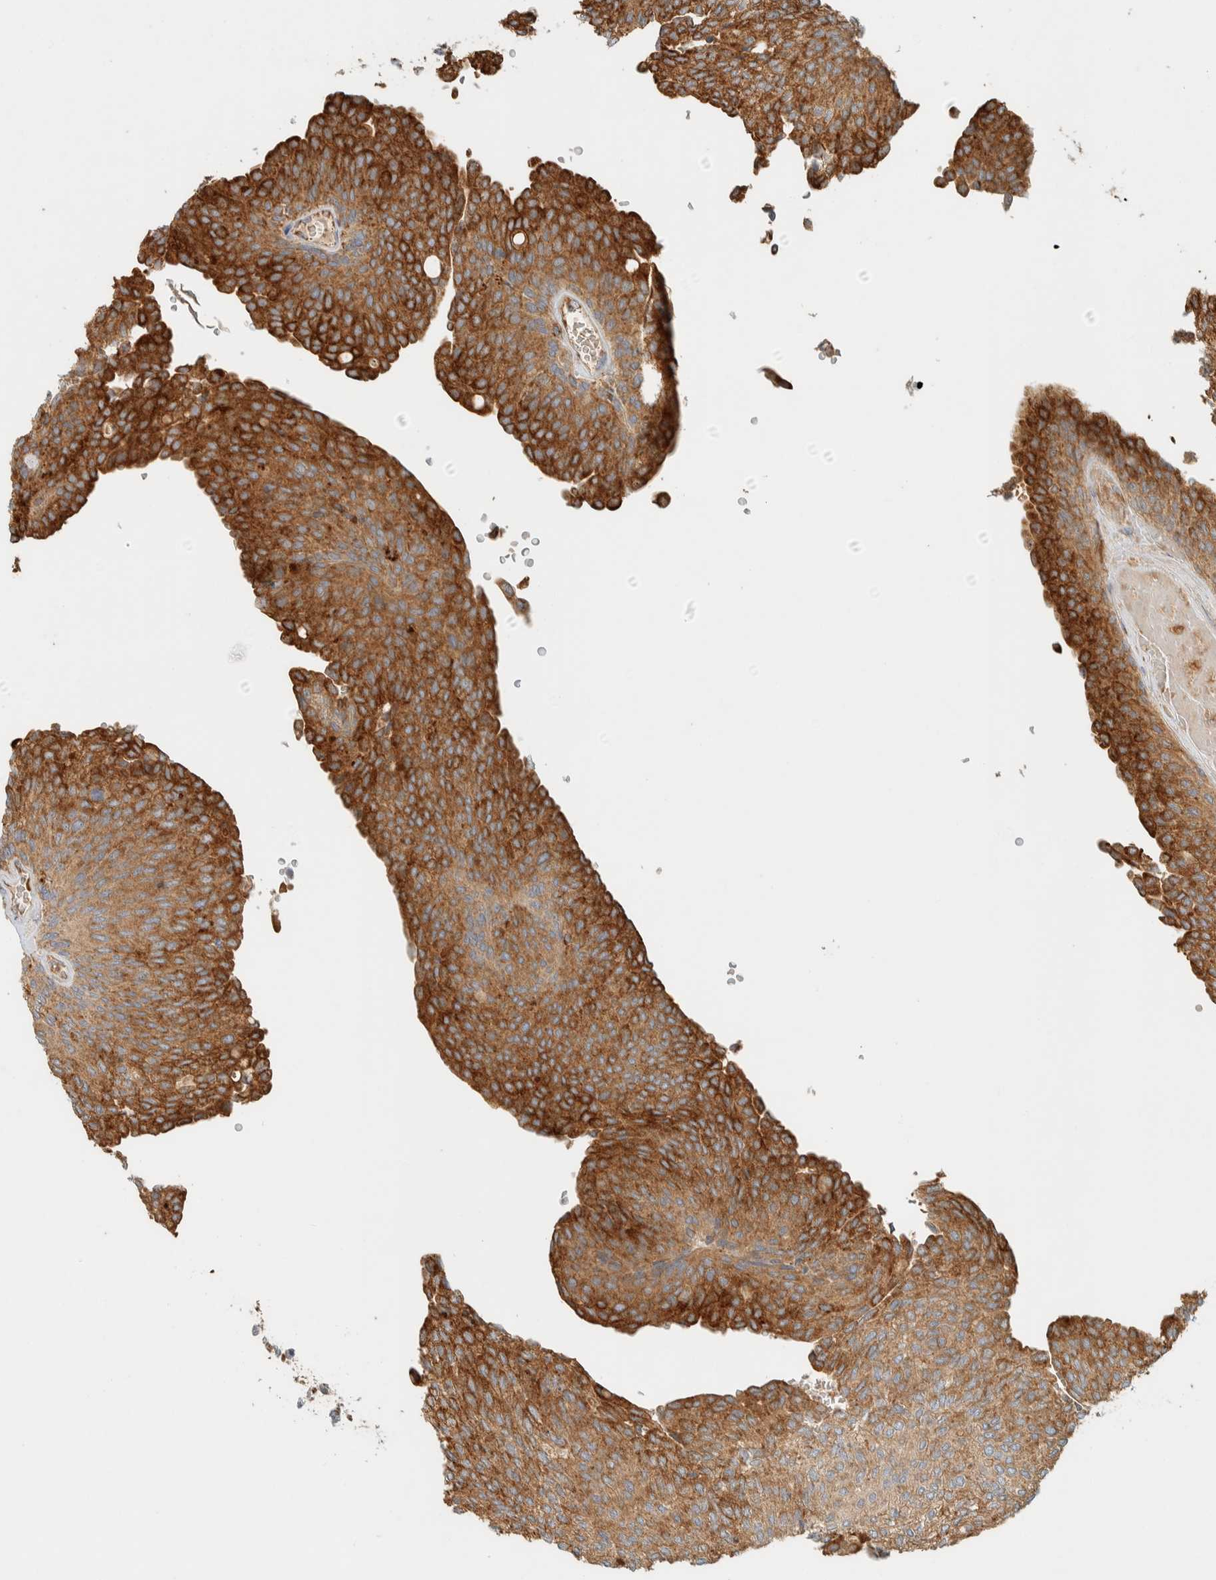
{"staining": {"intensity": "strong", "quantity": ">75%", "location": "cytoplasmic/membranous"}, "tissue": "urothelial cancer", "cell_type": "Tumor cells", "image_type": "cancer", "snomed": [{"axis": "morphology", "description": "Urothelial carcinoma, Low grade"}, {"axis": "topography", "description": "Urinary bladder"}], "caption": "Protein expression analysis of human urothelial cancer reveals strong cytoplasmic/membranous positivity in about >75% of tumor cells.", "gene": "RAB11FIP1", "patient": {"sex": "female", "age": 79}}